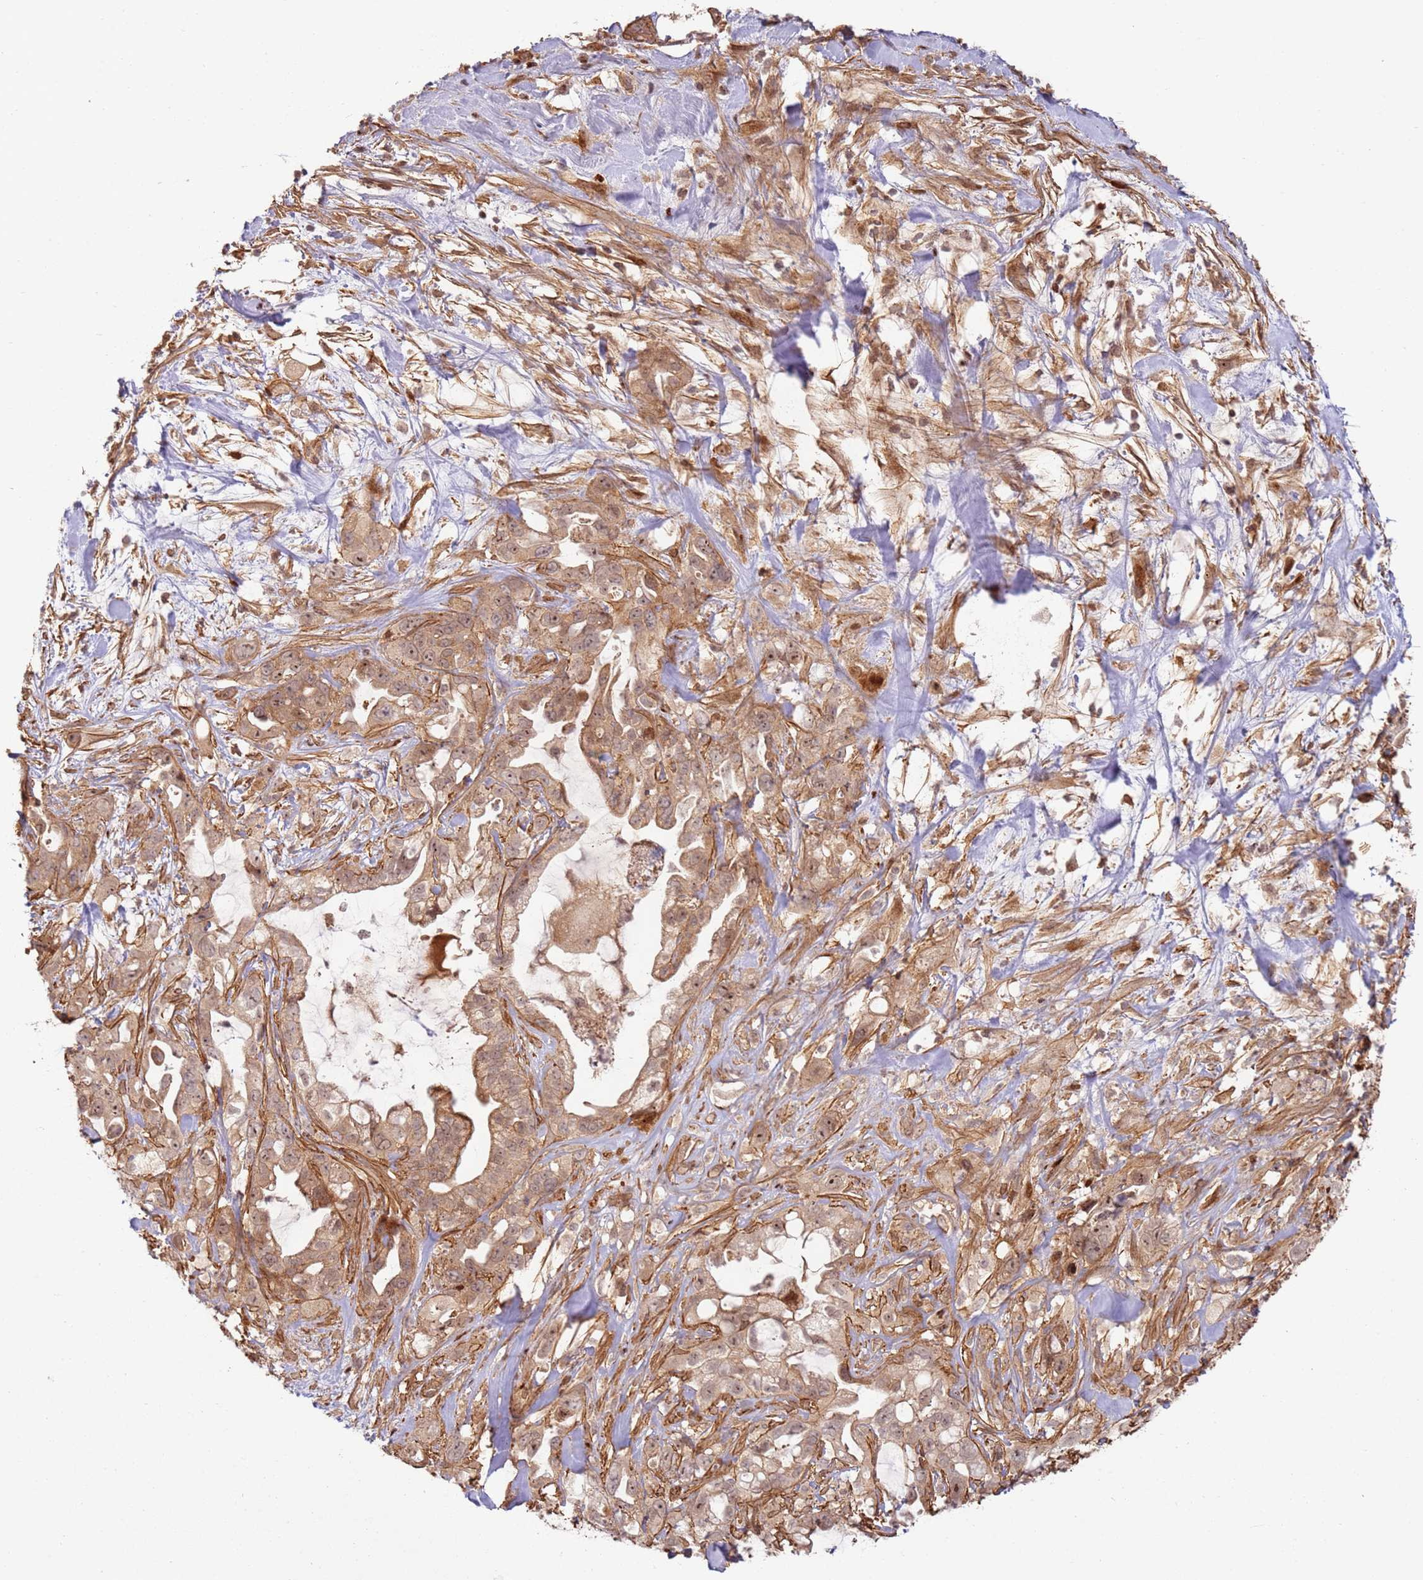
{"staining": {"intensity": "moderate", "quantity": ">75%", "location": "cytoplasmic/membranous,nuclear"}, "tissue": "pancreatic cancer", "cell_type": "Tumor cells", "image_type": "cancer", "snomed": [{"axis": "morphology", "description": "Adenocarcinoma, NOS"}, {"axis": "topography", "description": "Pancreas"}], "caption": "A medium amount of moderate cytoplasmic/membranous and nuclear staining is present in approximately >75% of tumor cells in adenocarcinoma (pancreatic) tissue.", "gene": "TMEM233", "patient": {"sex": "female", "age": 61}}